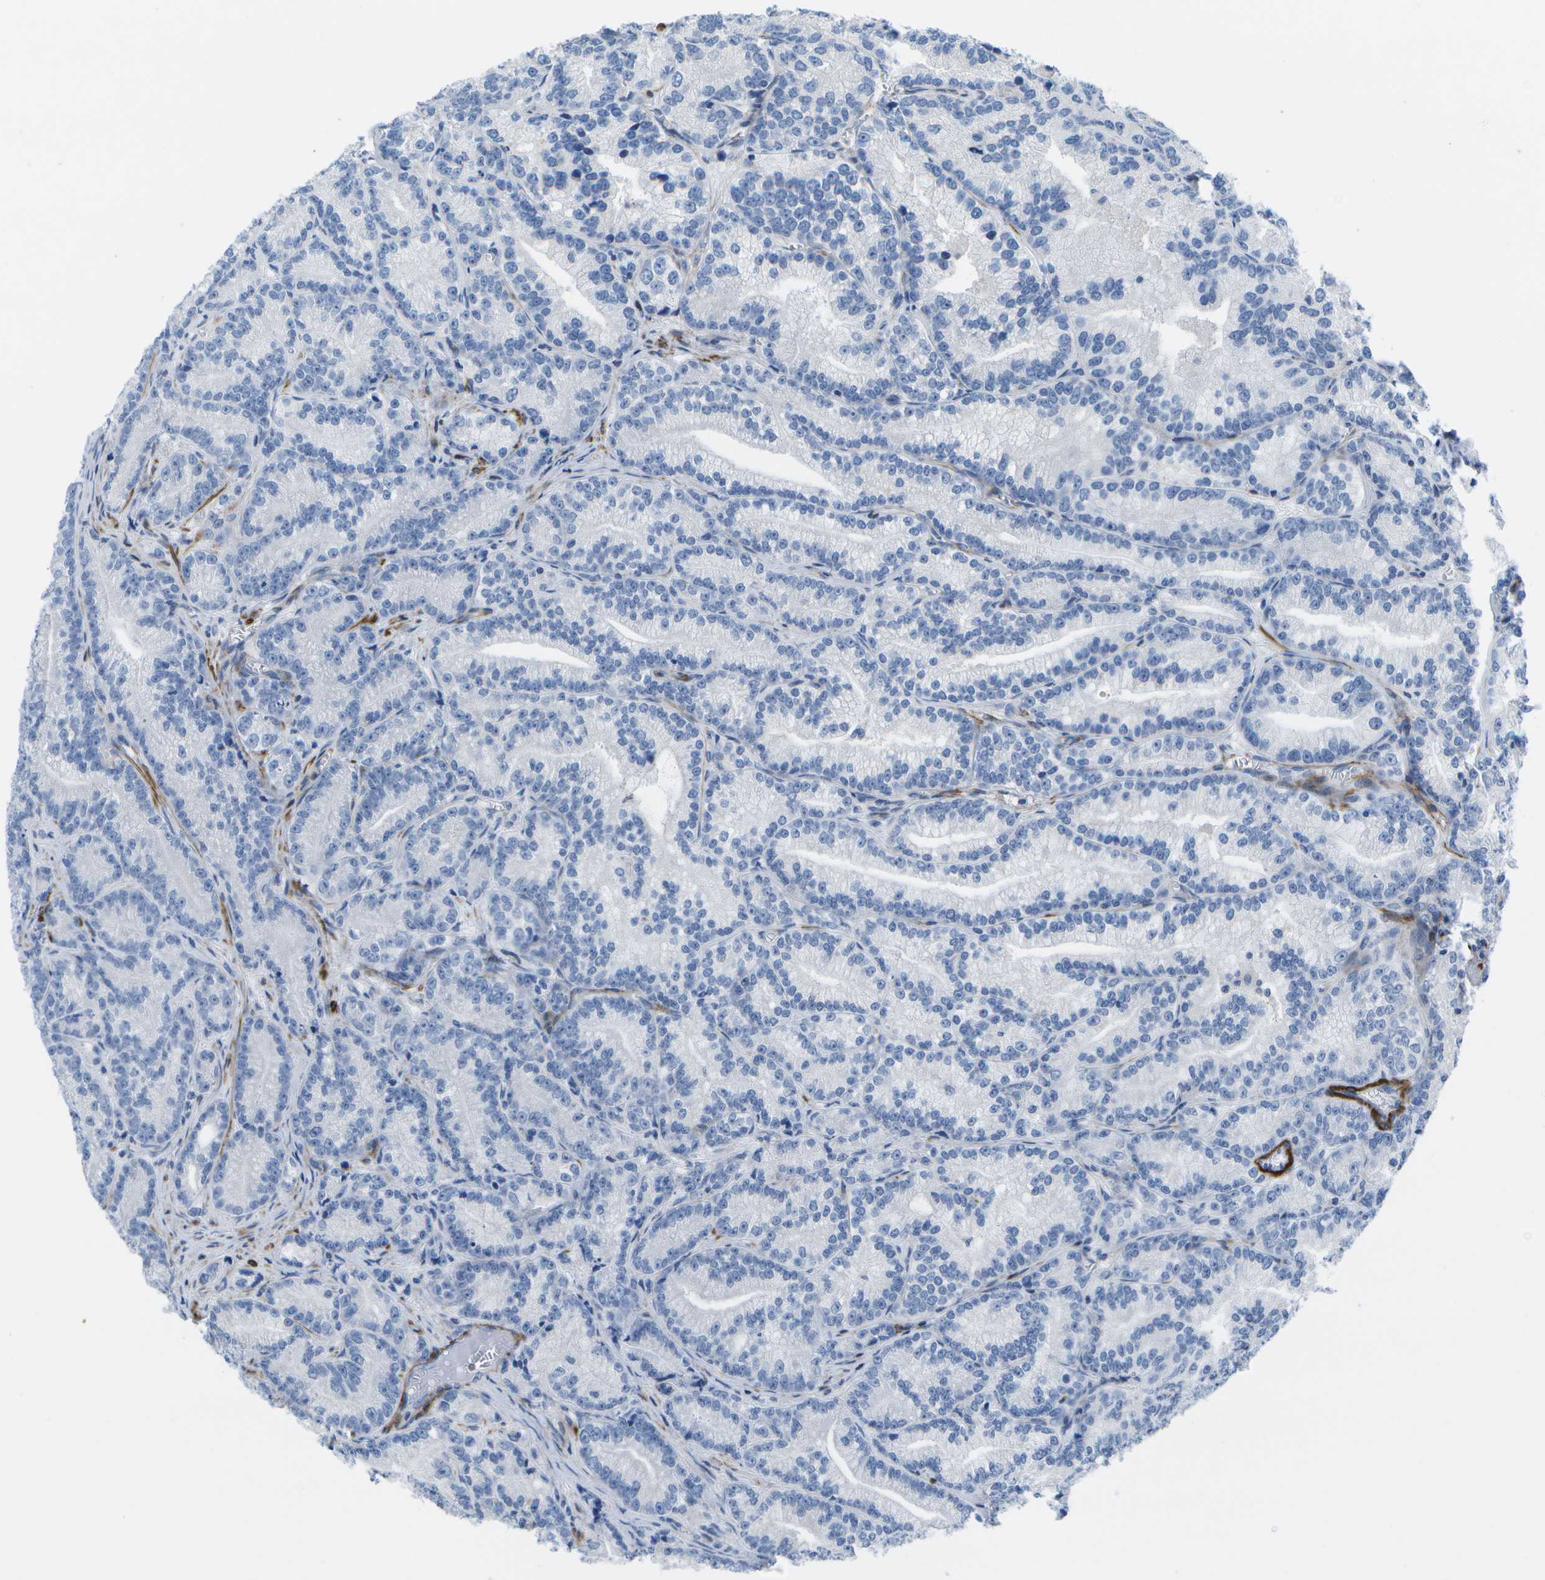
{"staining": {"intensity": "negative", "quantity": "none", "location": "none"}, "tissue": "prostate cancer", "cell_type": "Tumor cells", "image_type": "cancer", "snomed": [{"axis": "morphology", "description": "Adenocarcinoma, Low grade"}, {"axis": "topography", "description": "Prostate"}], "caption": "Tumor cells show no significant expression in adenocarcinoma (low-grade) (prostate).", "gene": "ADGRG6", "patient": {"sex": "male", "age": 89}}